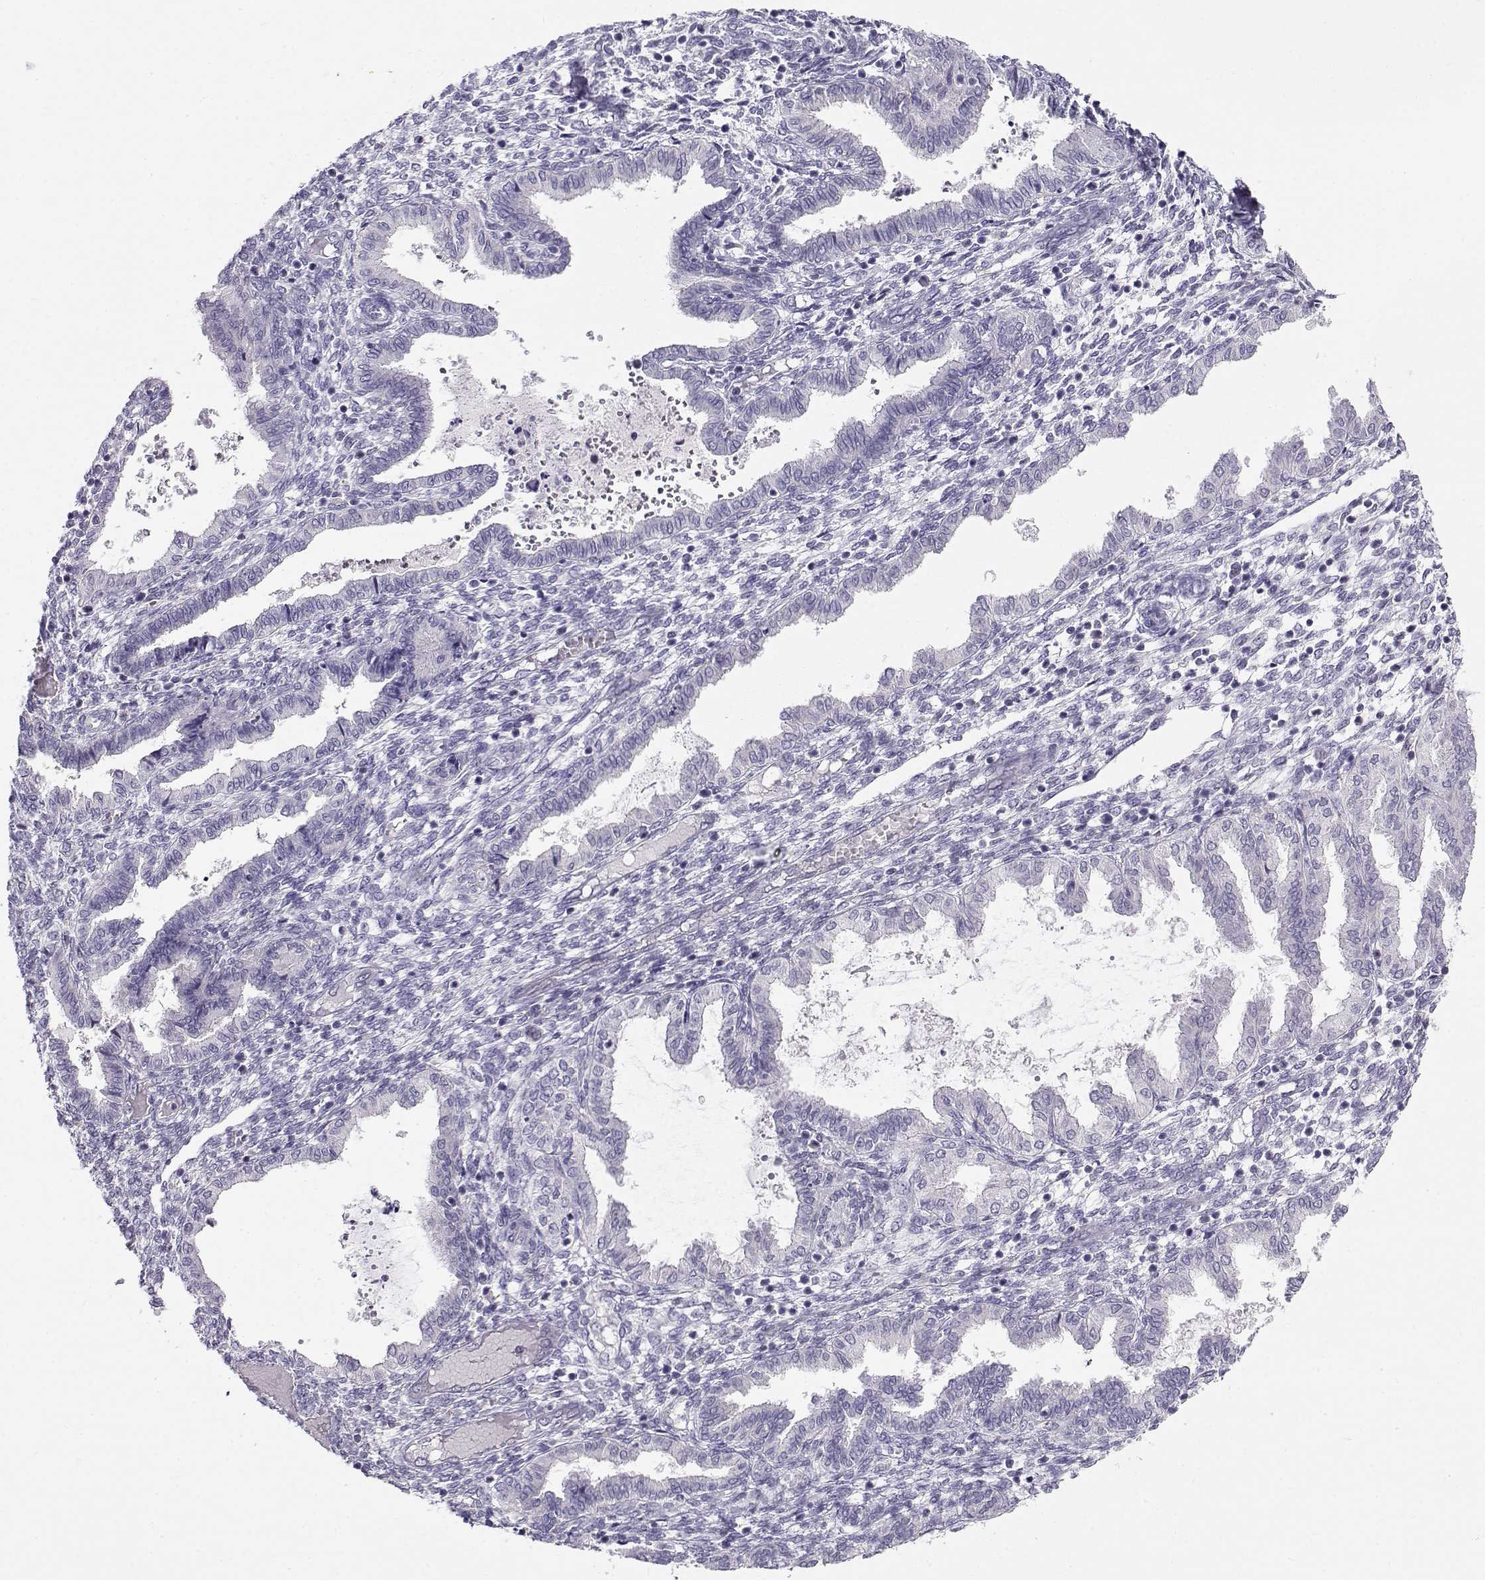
{"staining": {"intensity": "negative", "quantity": "none", "location": "none"}, "tissue": "endometrium", "cell_type": "Cells in endometrial stroma", "image_type": "normal", "snomed": [{"axis": "morphology", "description": "Normal tissue, NOS"}, {"axis": "topography", "description": "Endometrium"}], "caption": "IHC micrograph of normal endometrium: endometrium stained with DAB (3,3'-diaminobenzidine) displays no significant protein staining in cells in endometrial stroma. (DAB (3,3'-diaminobenzidine) immunohistochemistry (IHC) with hematoxylin counter stain).", "gene": "FEZF1", "patient": {"sex": "female", "age": 43}}